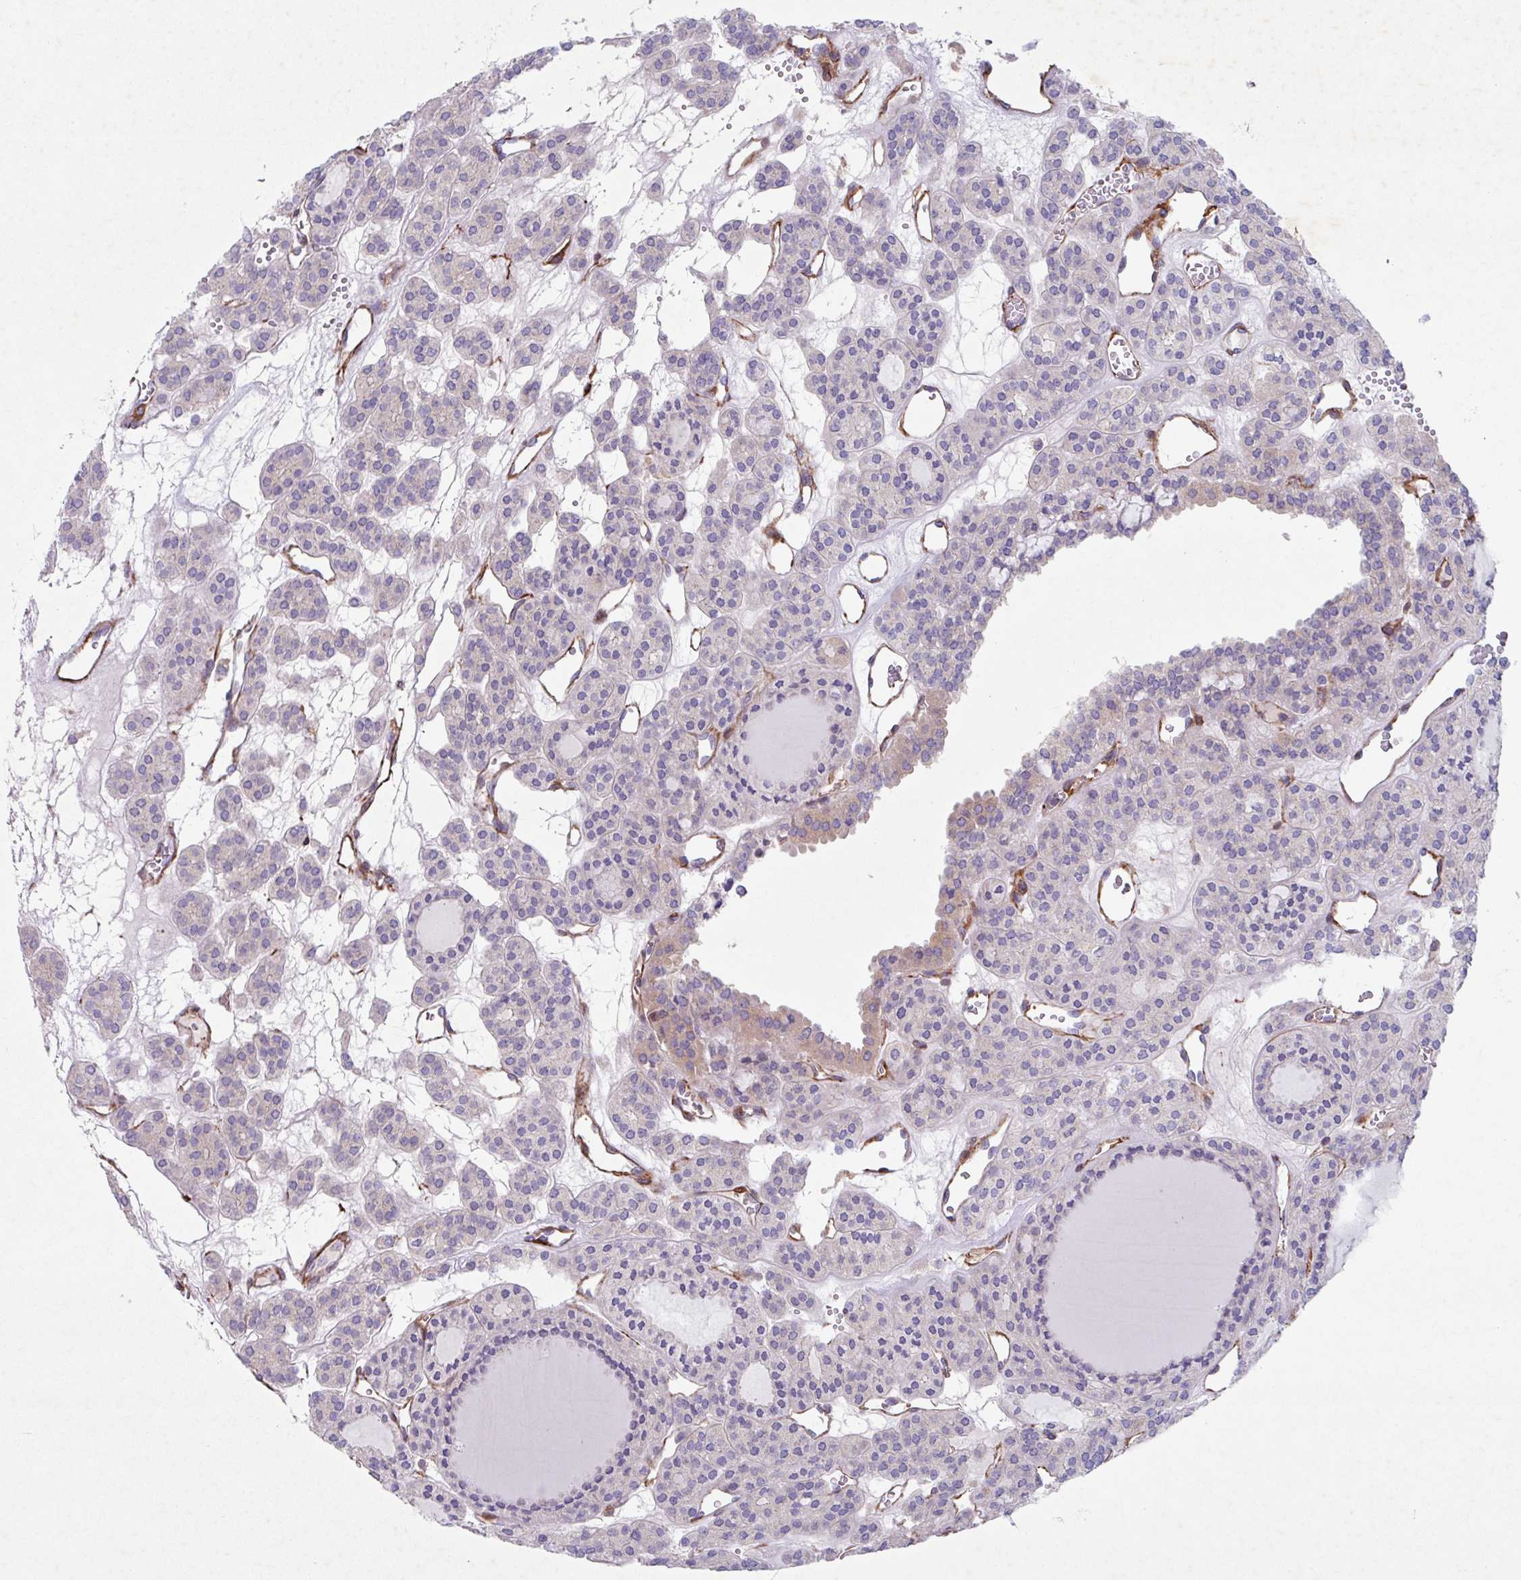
{"staining": {"intensity": "weak", "quantity": "<25%", "location": "cytoplasmic/membranous"}, "tissue": "thyroid cancer", "cell_type": "Tumor cells", "image_type": "cancer", "snomed": [{"axis": "morphology", "description": "Follicular adenoma carcinoma, NOS"}, {"axis": "topography", "description": "Thyroid gland"}], "caption": "Immunohistochemical staining of thyroid cancer displays no significant positivity in tumor cells.", "gene": "ATP2C2", "patient": {"sex": "female", "age": 63}}